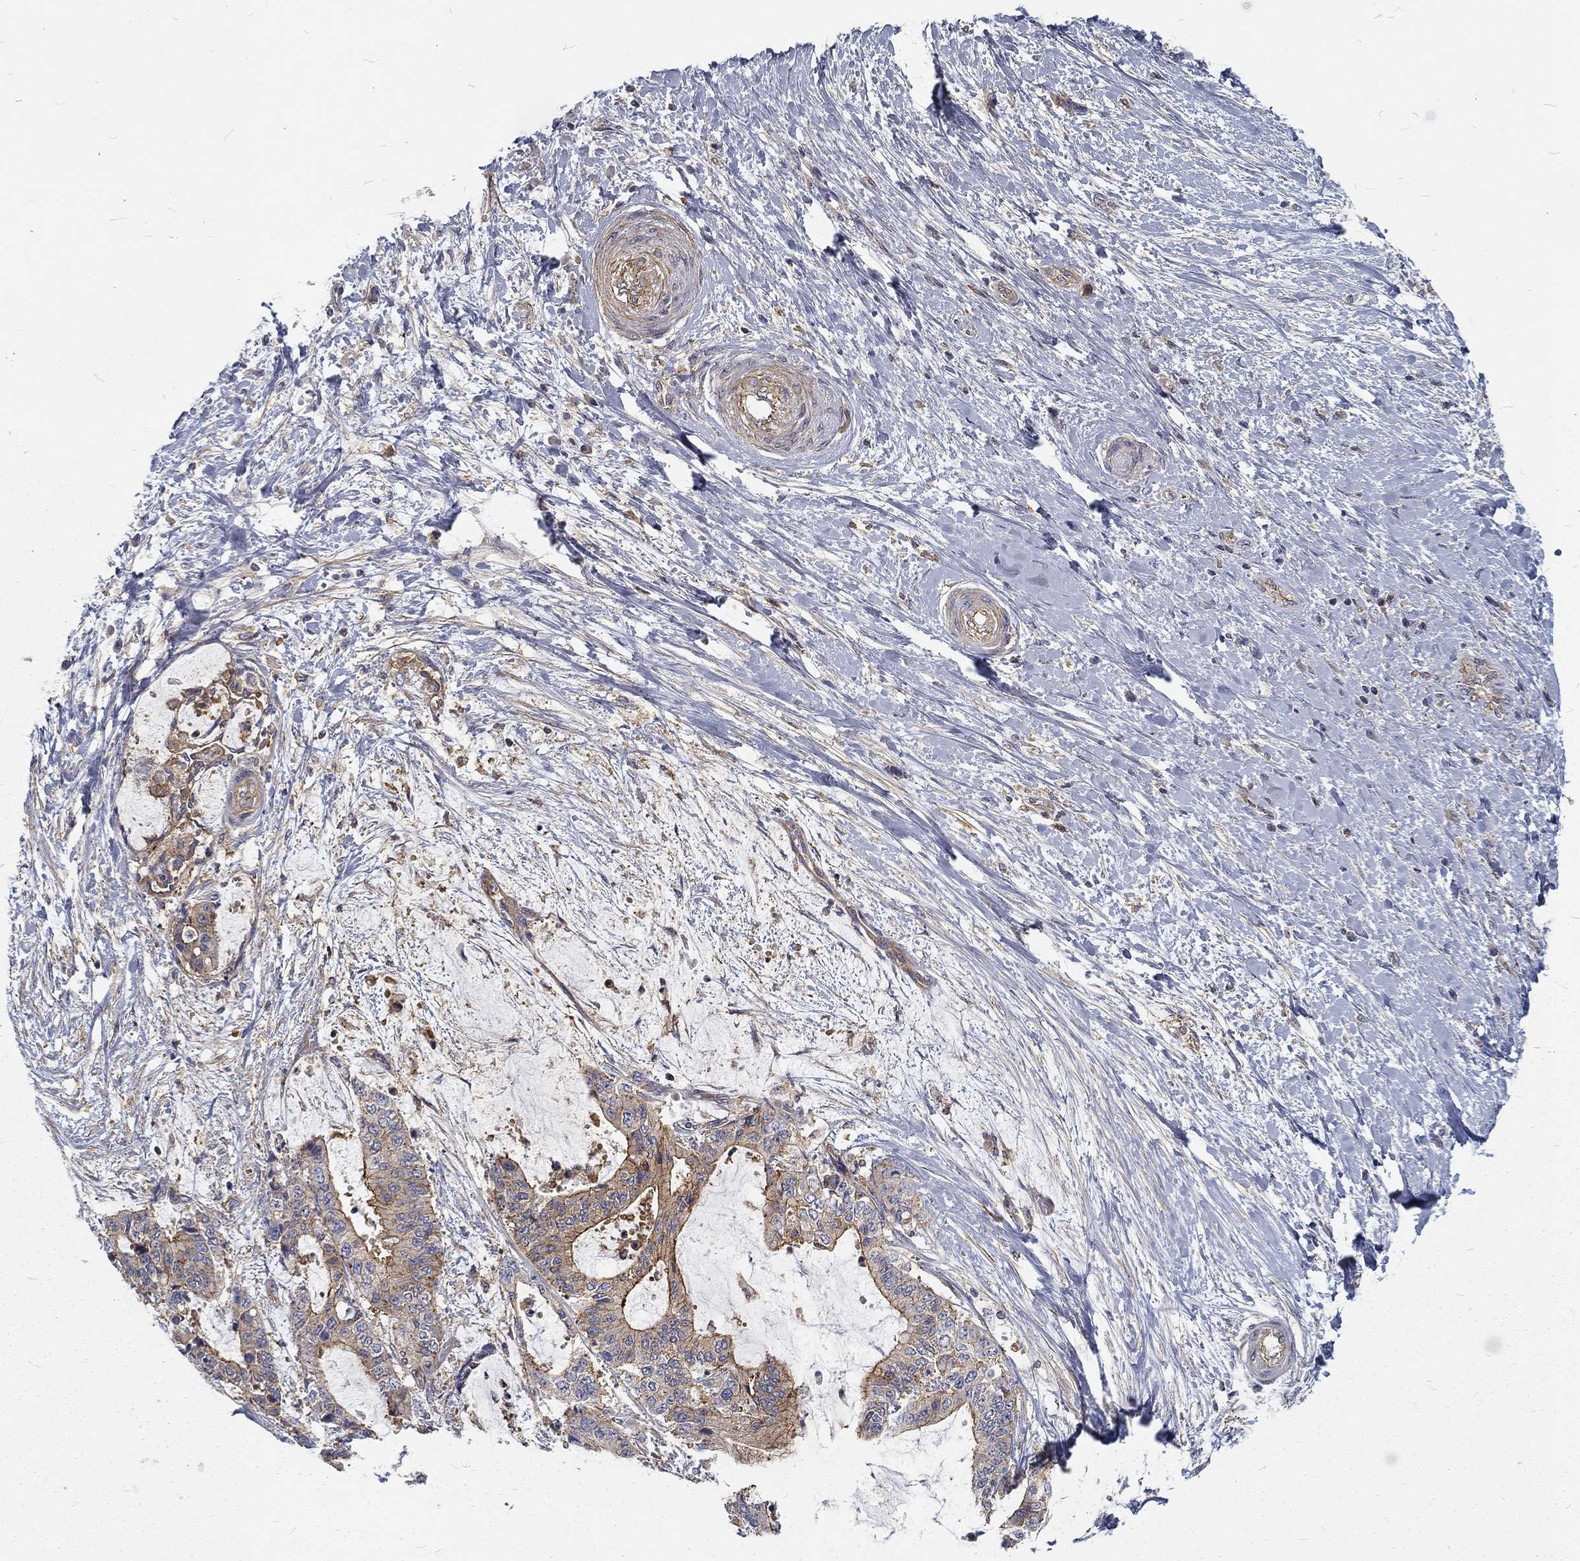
{"staining": {"intensity": "moderate", "quantity": "25%-75%", "location": "cytoplasmic/membranous"}, "tissue": "liver cancer", "cell_type": "Tumor cells", "image_type": "cancer", "snomed": [{"axis": "morphology", "description": "Cholangiocarcinoma"}, {"axis": "topography", "description": "Liver"}], "caption": "A micrograph showing moderate cytoplasmic/membranous positivity in approximately 25%-75% of tumor cells in liver cancer, as visualized by brown immunohistochemical staining.", "gene": "MTMR11", "patient": {"sex": "female", "age": 73}}